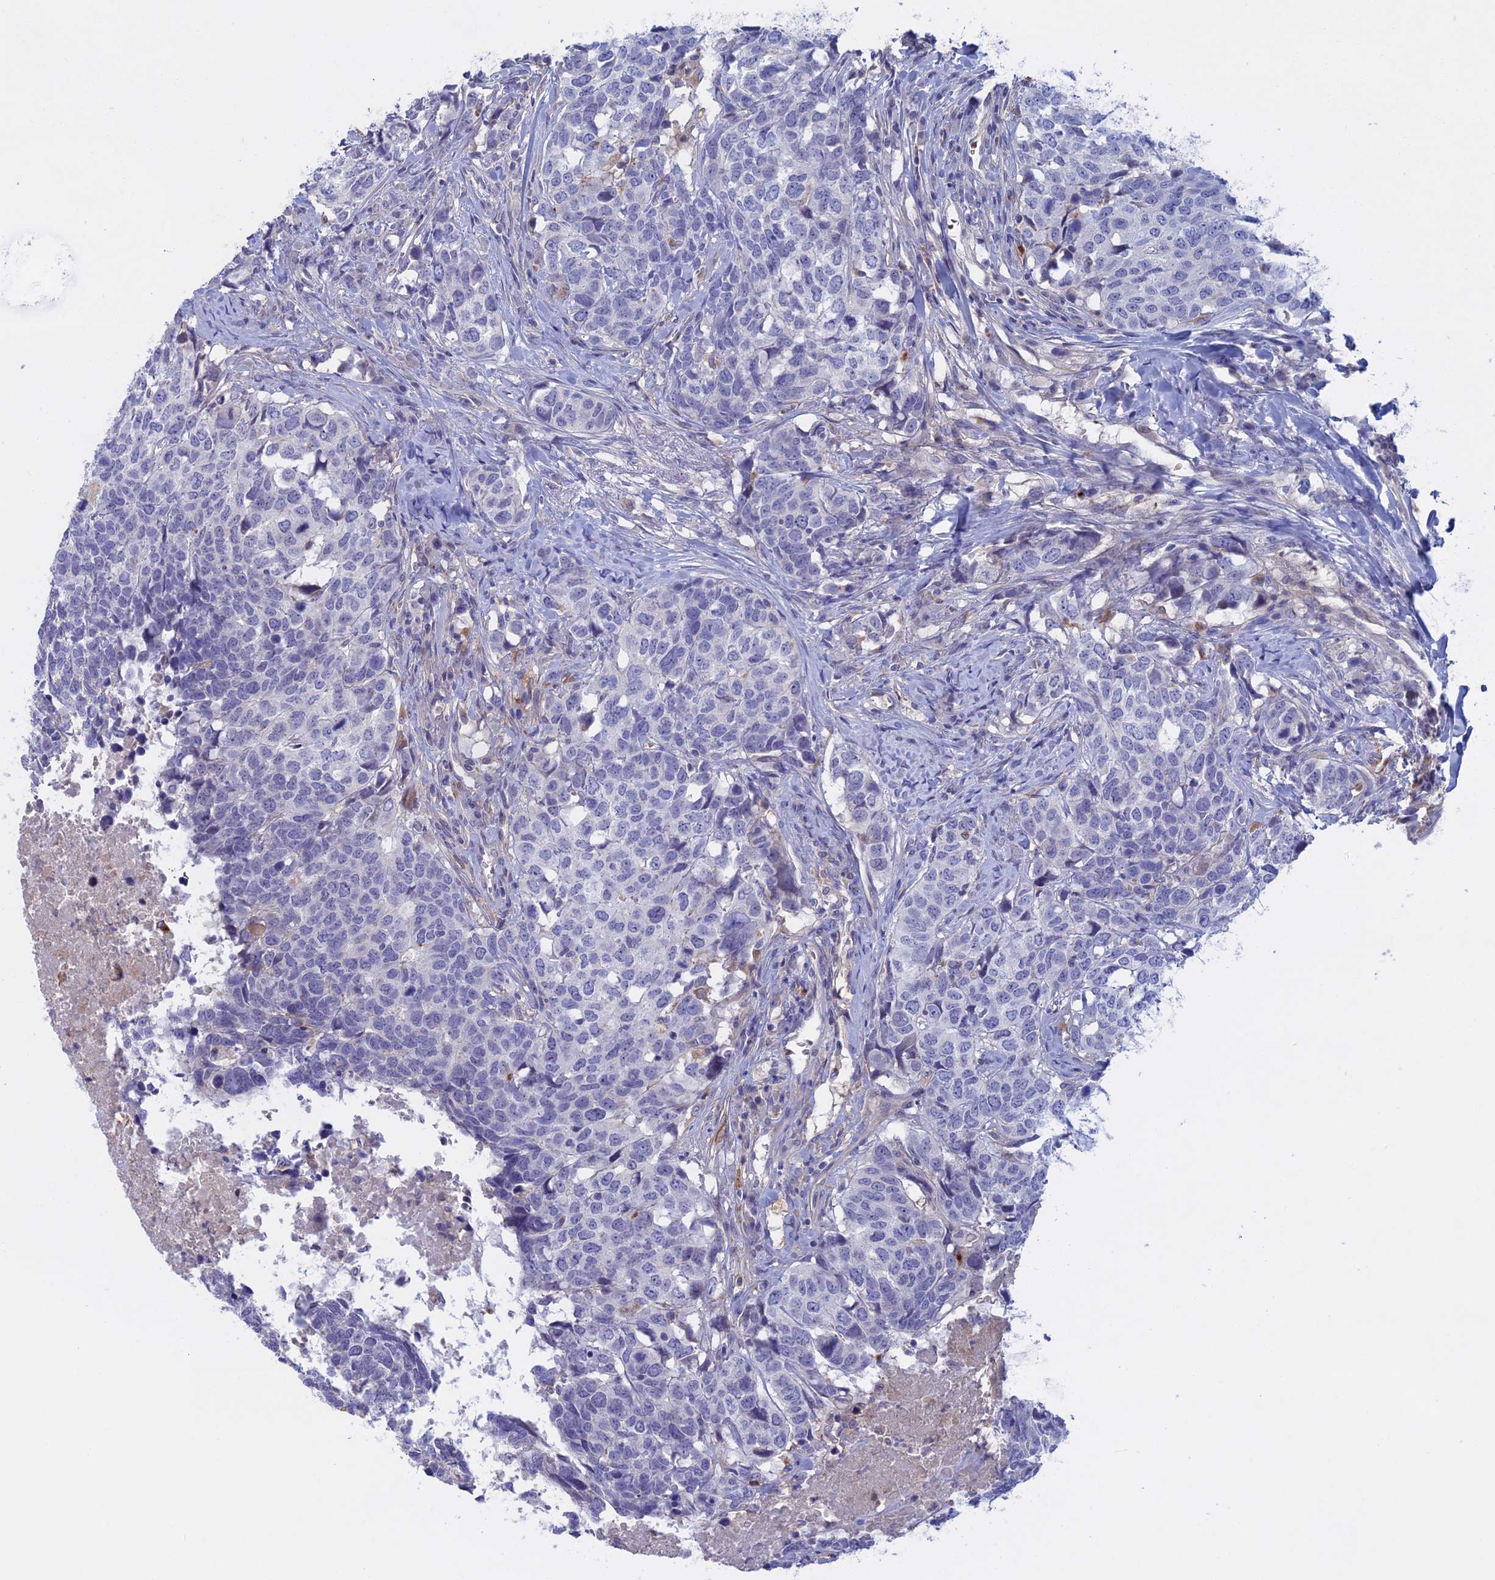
{"staining": {"intensity": "negative", "quantity": "none", "location": "none"}, "tissue": "head and neck cancer", "cell_type": "Tumor cells", "image_type": "cancer", "snomed": [{"axis": "morphology", "description": "Squamous cell carcinoma, NOS"}, {"axis": "topography", "description": "Head-Neck"}], "caption": "This is a image of IHC staining of head and neck cancer (squamous cell carcinoma), which shows no expression in tumor cells.", "gene": "SLC2A6", "patient": {"sex": "male", "age": 66}}